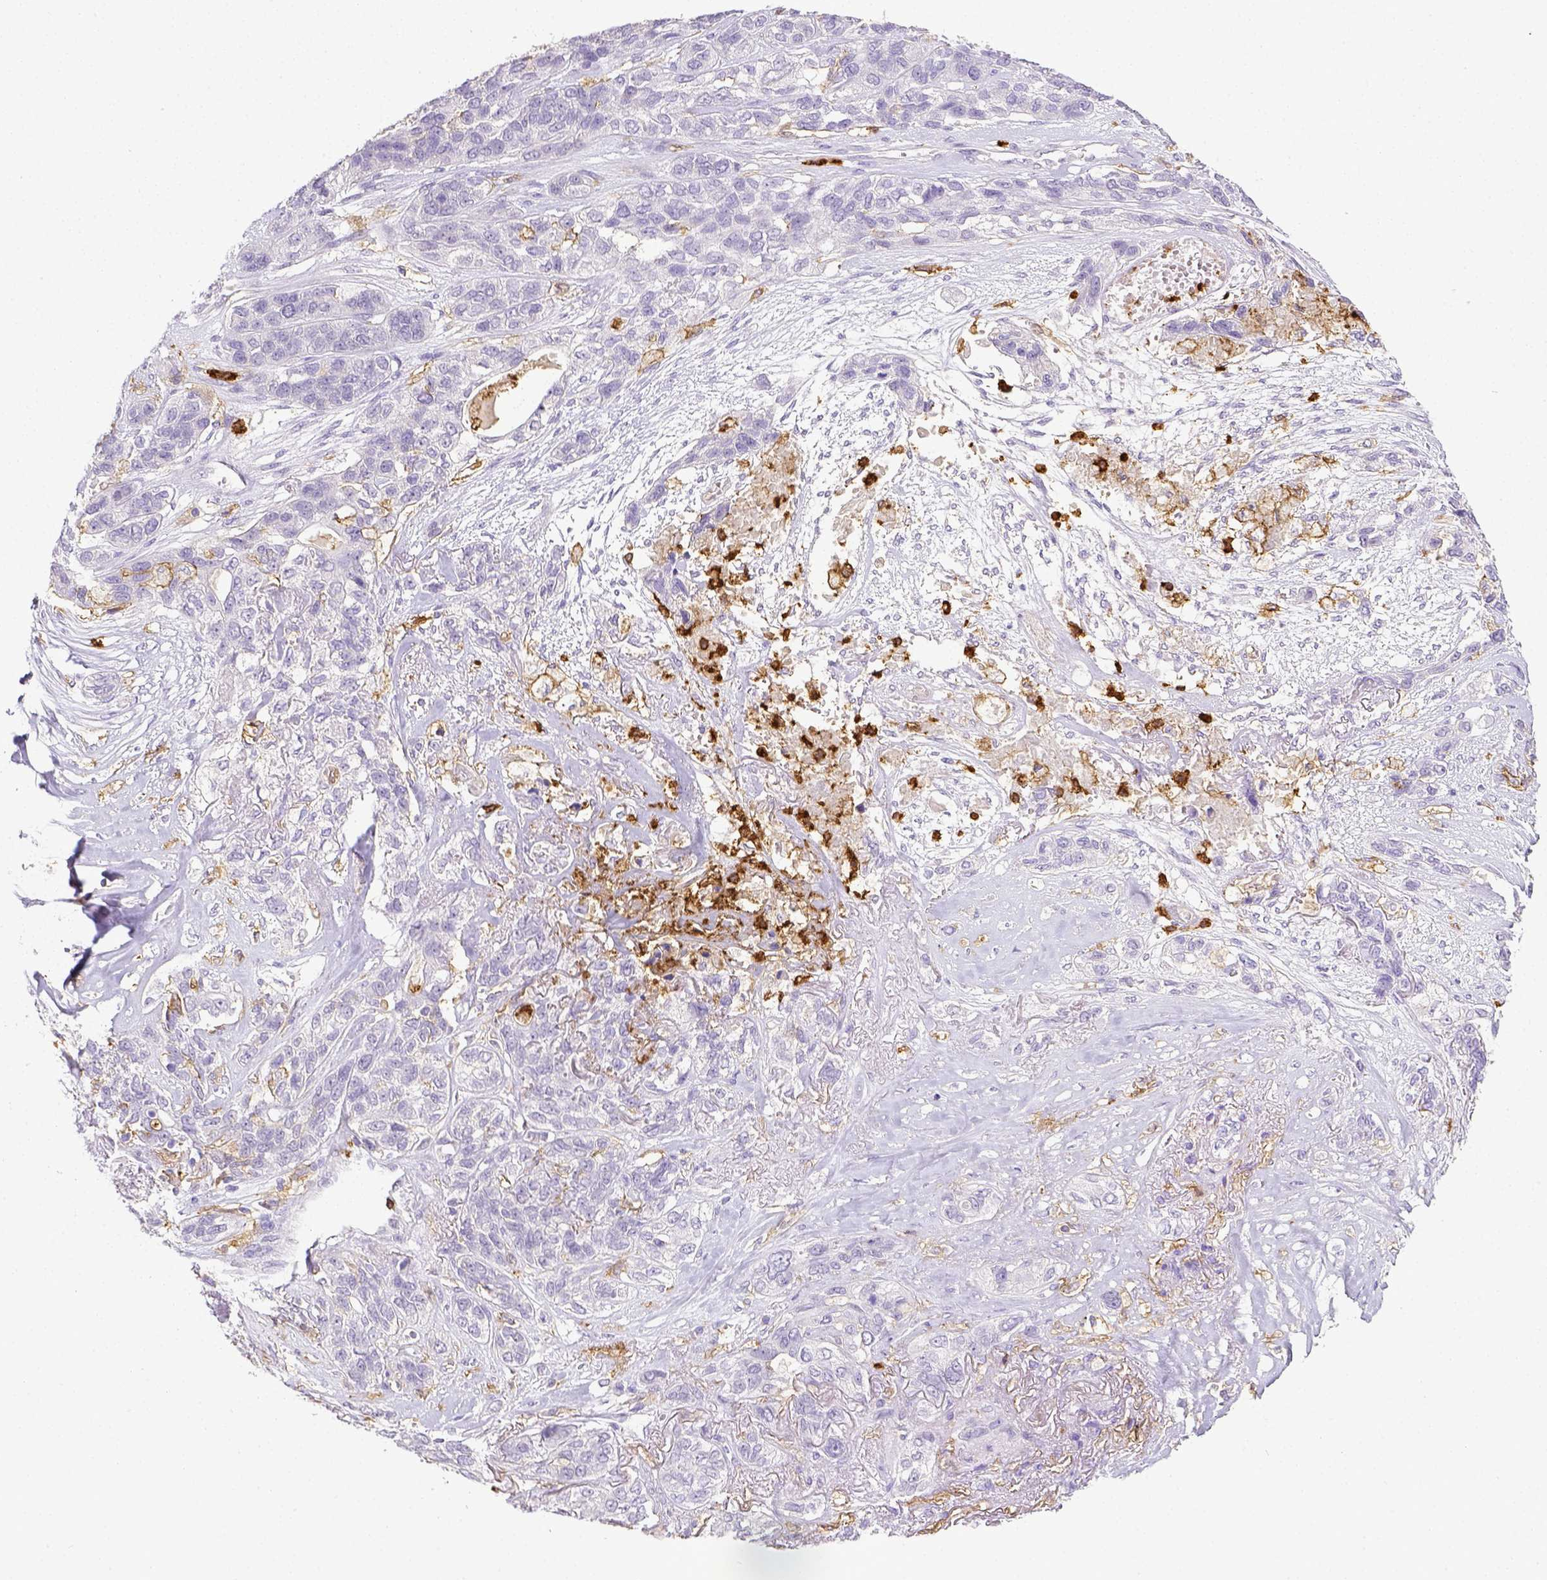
{"staining": {"intensity": "negative", "quantity": "none", "location": "none"}, "tissue": "lung cancer", "cell_type": "Tumor cells", "image_type": "cancer", "snomed": [{"axis": "morphology", "description": "Squamous cell carcinoma, NOS"}, {"axis": "topography", "description": "Lung"}], "caption": "A micrograph of squamous cell carcinoma (lung) stained for a protein demonstrates no brown staining in tumor cells.", "gene": "ITGAM", "patient": {"sex": "female", "age": 70}}